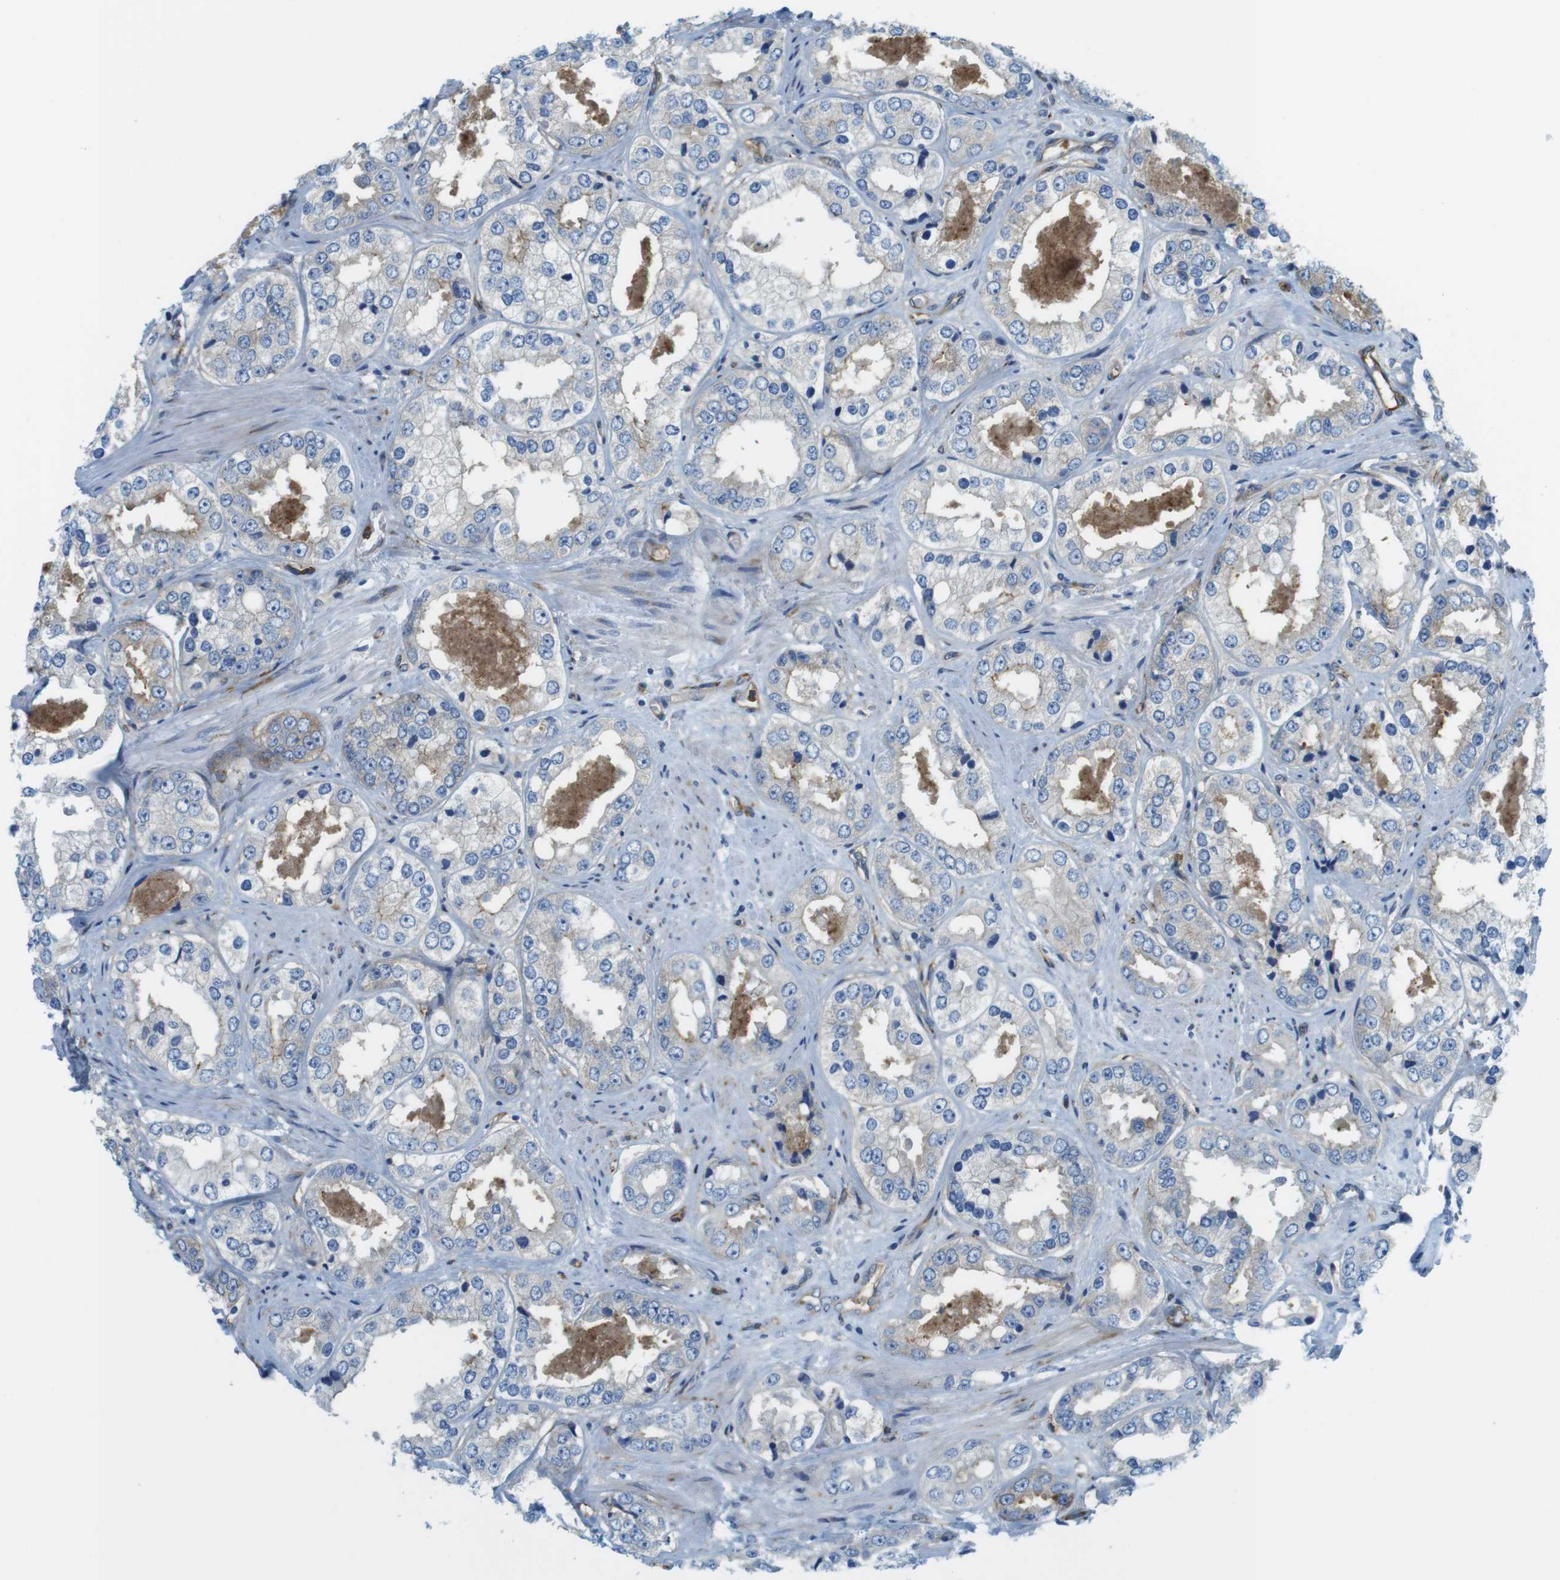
{"staining": {"intensity": "negative", "quantity": "none", "location": "none"}, "tissue": "prostate cancer", "cell_type": "Tumor cells", "image_type": "cancer", "snomed": [{"axis": "morphology", "description": "Adenocarcinoma, High grade"}, {"axis": "topography", "description": "Prostate"}], "caption": "DAB (3,3'-diaminobenzidine) immunohistochemical staining of prostate cancer (high-grade adenocarcinoma) reveals no significant staining in tumor cells.", "gene": "EMP2", "patient": {"sex": "male", "age": 61}}